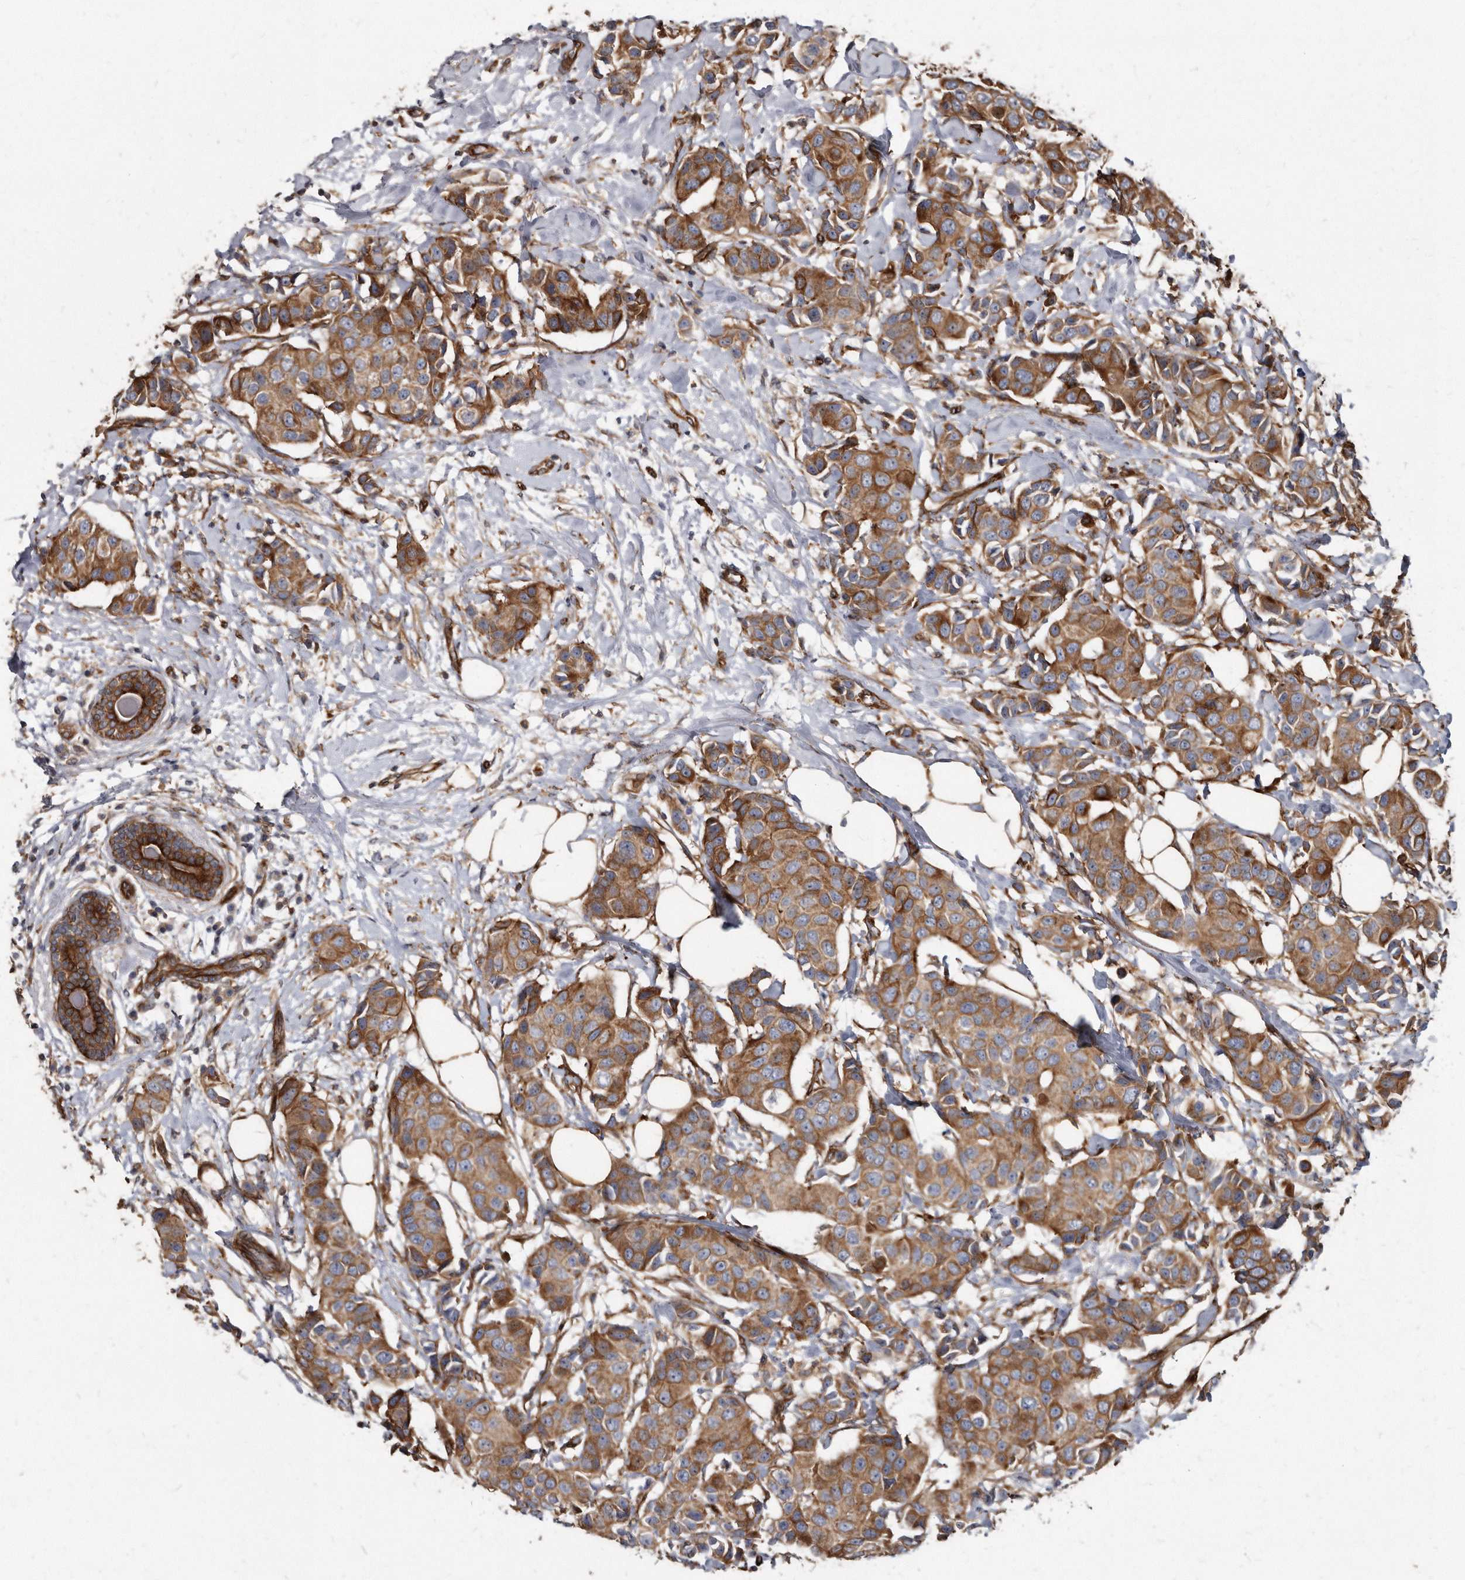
{"staining": {"intensity": "moderate", "quantity": ">75%", "location": "cytoplasmic/membranous"}, "tissue": "breast cancer", "cell_type": "Tumor cells", "image_type": "cancer", "snomed": [{"axis": "morphology", "description": "Normal tissue, NOS"}, {"axis": "morphology", "description": "Duct carcinoma"}, {"axis": "topography", "description": "Breast"}], "caption": "Intraductal carcinoma (breast) stained with immunohistochemistry shows moderate cytoplasmic/membranous positivity in approximately >75% of tumor cells.", "gene": "KCTD20", "patient": {"sex": "female", "age": 39}}